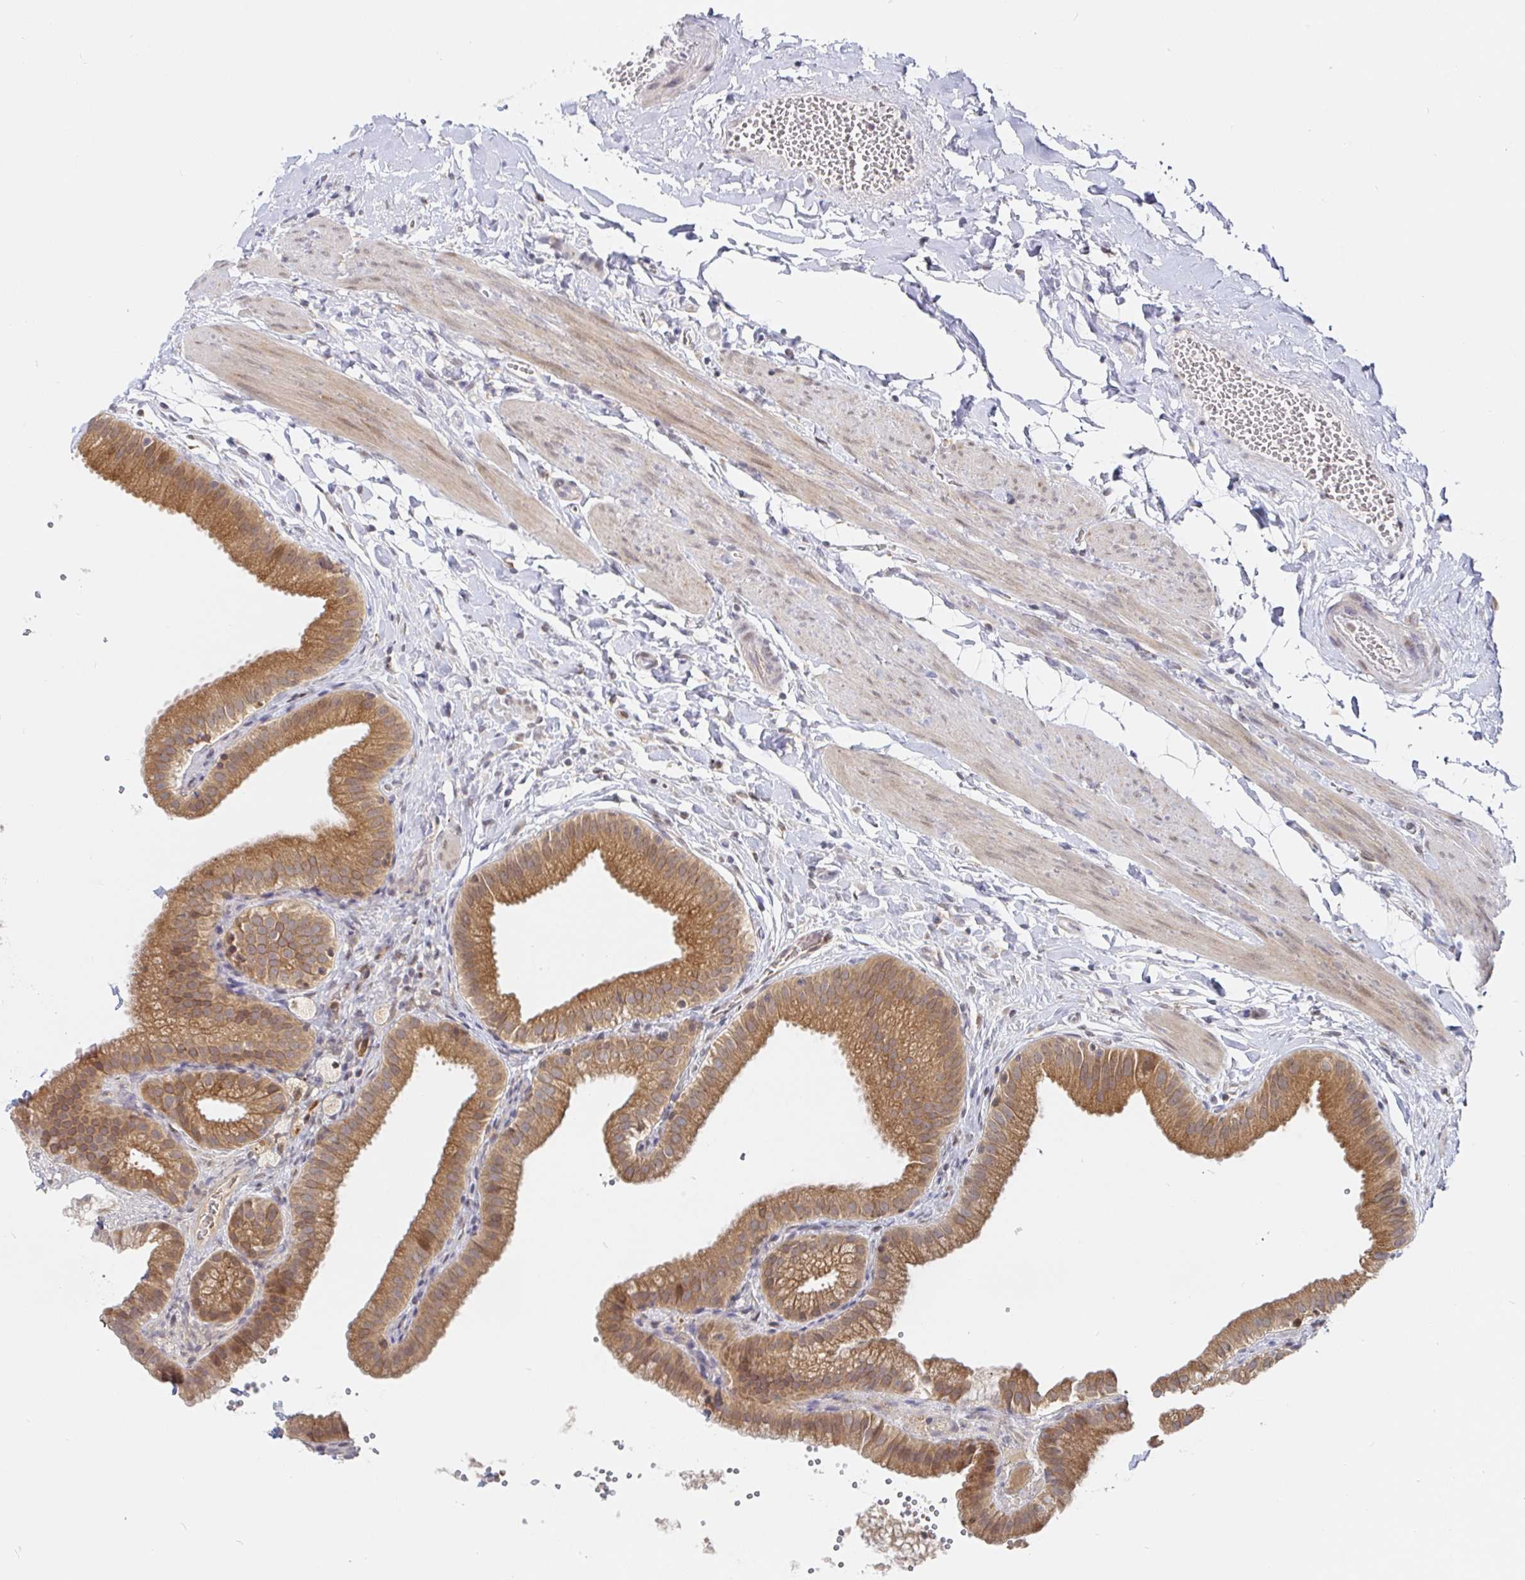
{"staining": {"intensity": "moderate", "quantity": ">75%", "location": "cytoplasmic/membranous"}, "tissue": "gallbladder", "cell_type": "Glandular cells", "image_type": "normal", "snomed": [{"axis": "morphology", "description": "Normal tissue, NOS"}, {"axis": "topography", "description": "Gallbladder"}], "caption": "Protein expression analysis of unremarkable human gallbladder reveals moderate cytoplasmic/membranous staining in about >75% of glandular cells.", "gene": "ALG1L2", "patient": {"sex": "female", "age": 63}}